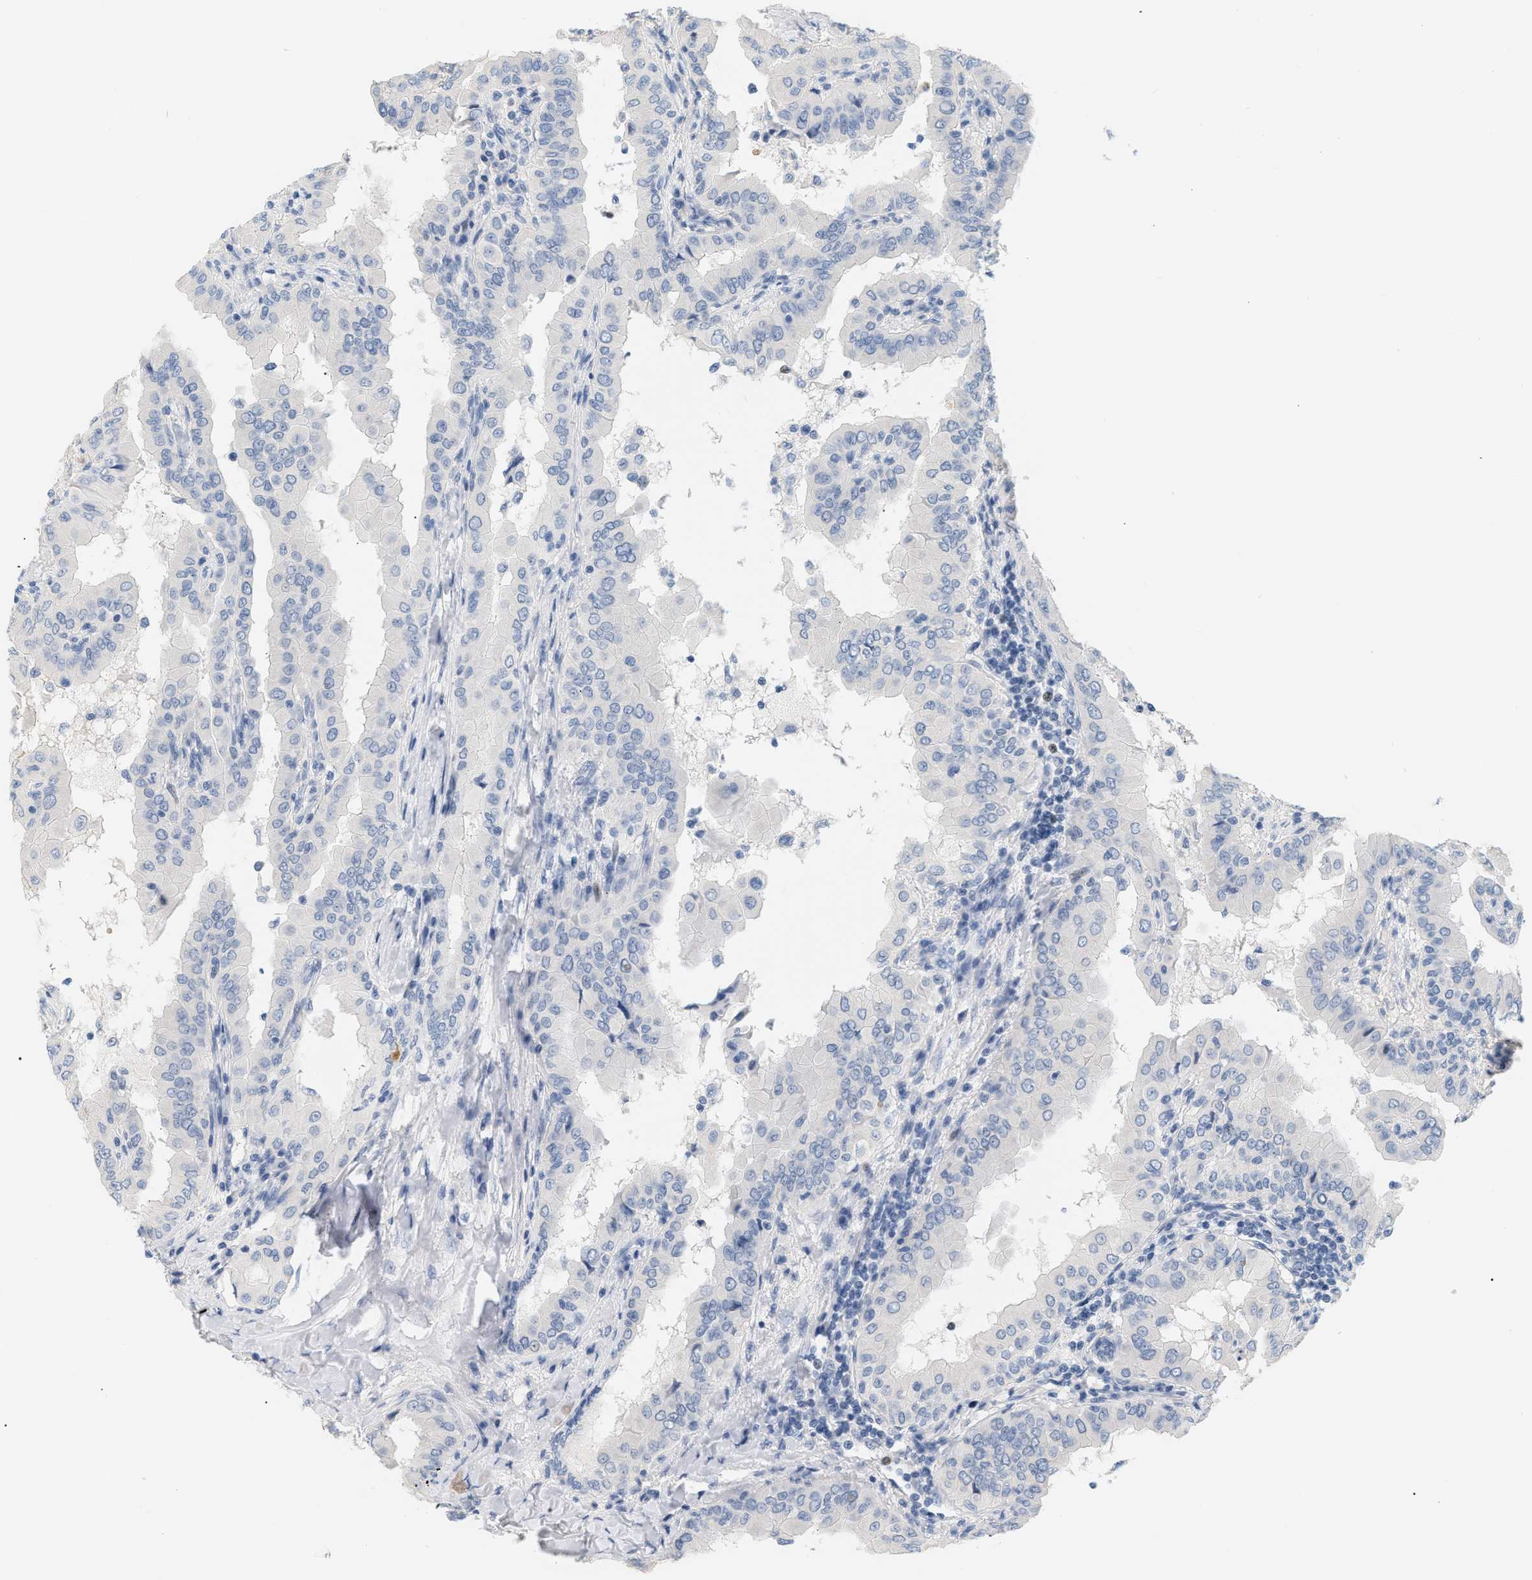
{"staining": {"intensity": "negative", "quantity": "none", "location": "none"}, "tissue": "thyroid cancer", "cell_type": "Tumor cells", "image_type": "cancer", "snomed": [{"axis": "morphology", "description": "Papillary adenocarcinoma, NOS"}, {"axis": "topography", "description": "Thyroid gland"}], "caption": "There is no significant expression in tumor cells of thyroid cancer (papillary adenocarcinoma).", "gene": "CFH", "patient": {"sex": "male", "age": 33}}